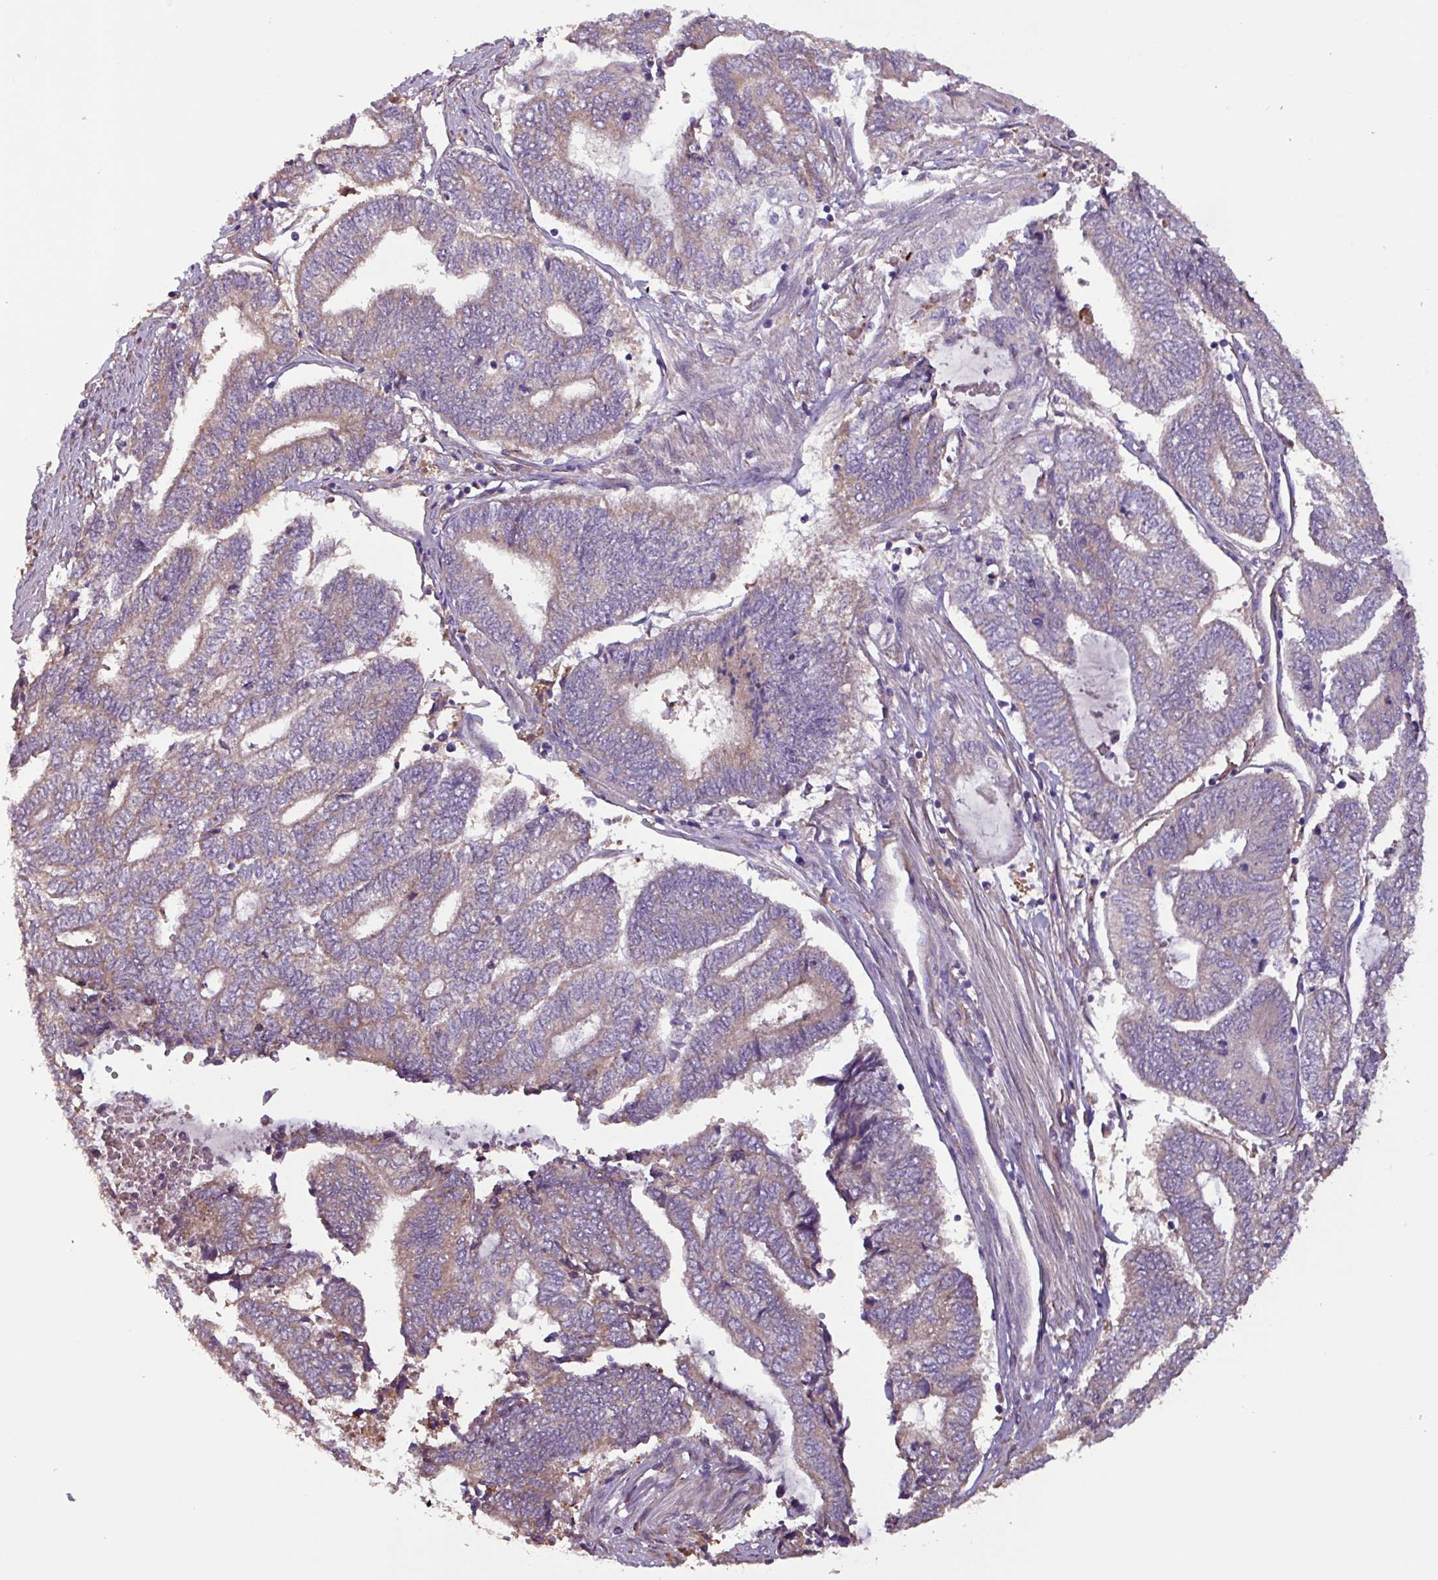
{"staining": {"intensity": "weak", "quantity": "<25%", "location": "cytoplasmic/membranous"}, "tissue": "endometrial cancer", "cell_type": "Tumor cells", "image_type": "cancer", "snomed": [{"axis": "morphology", "description": "Adenocarcinoma, NOS"}, {"axis": "topography", "description": "Uterus"}, {"axis": "topography", "description": "Endometrium"}], "caption": "Immunohistochemistry photomicrograph of adenocarcinoma (endometrial) stained for a protein (brown), which exhibits no staining in tumor cells.", "gene": "PTPRQ", "patient": {"sex": "female", "age": 70}}